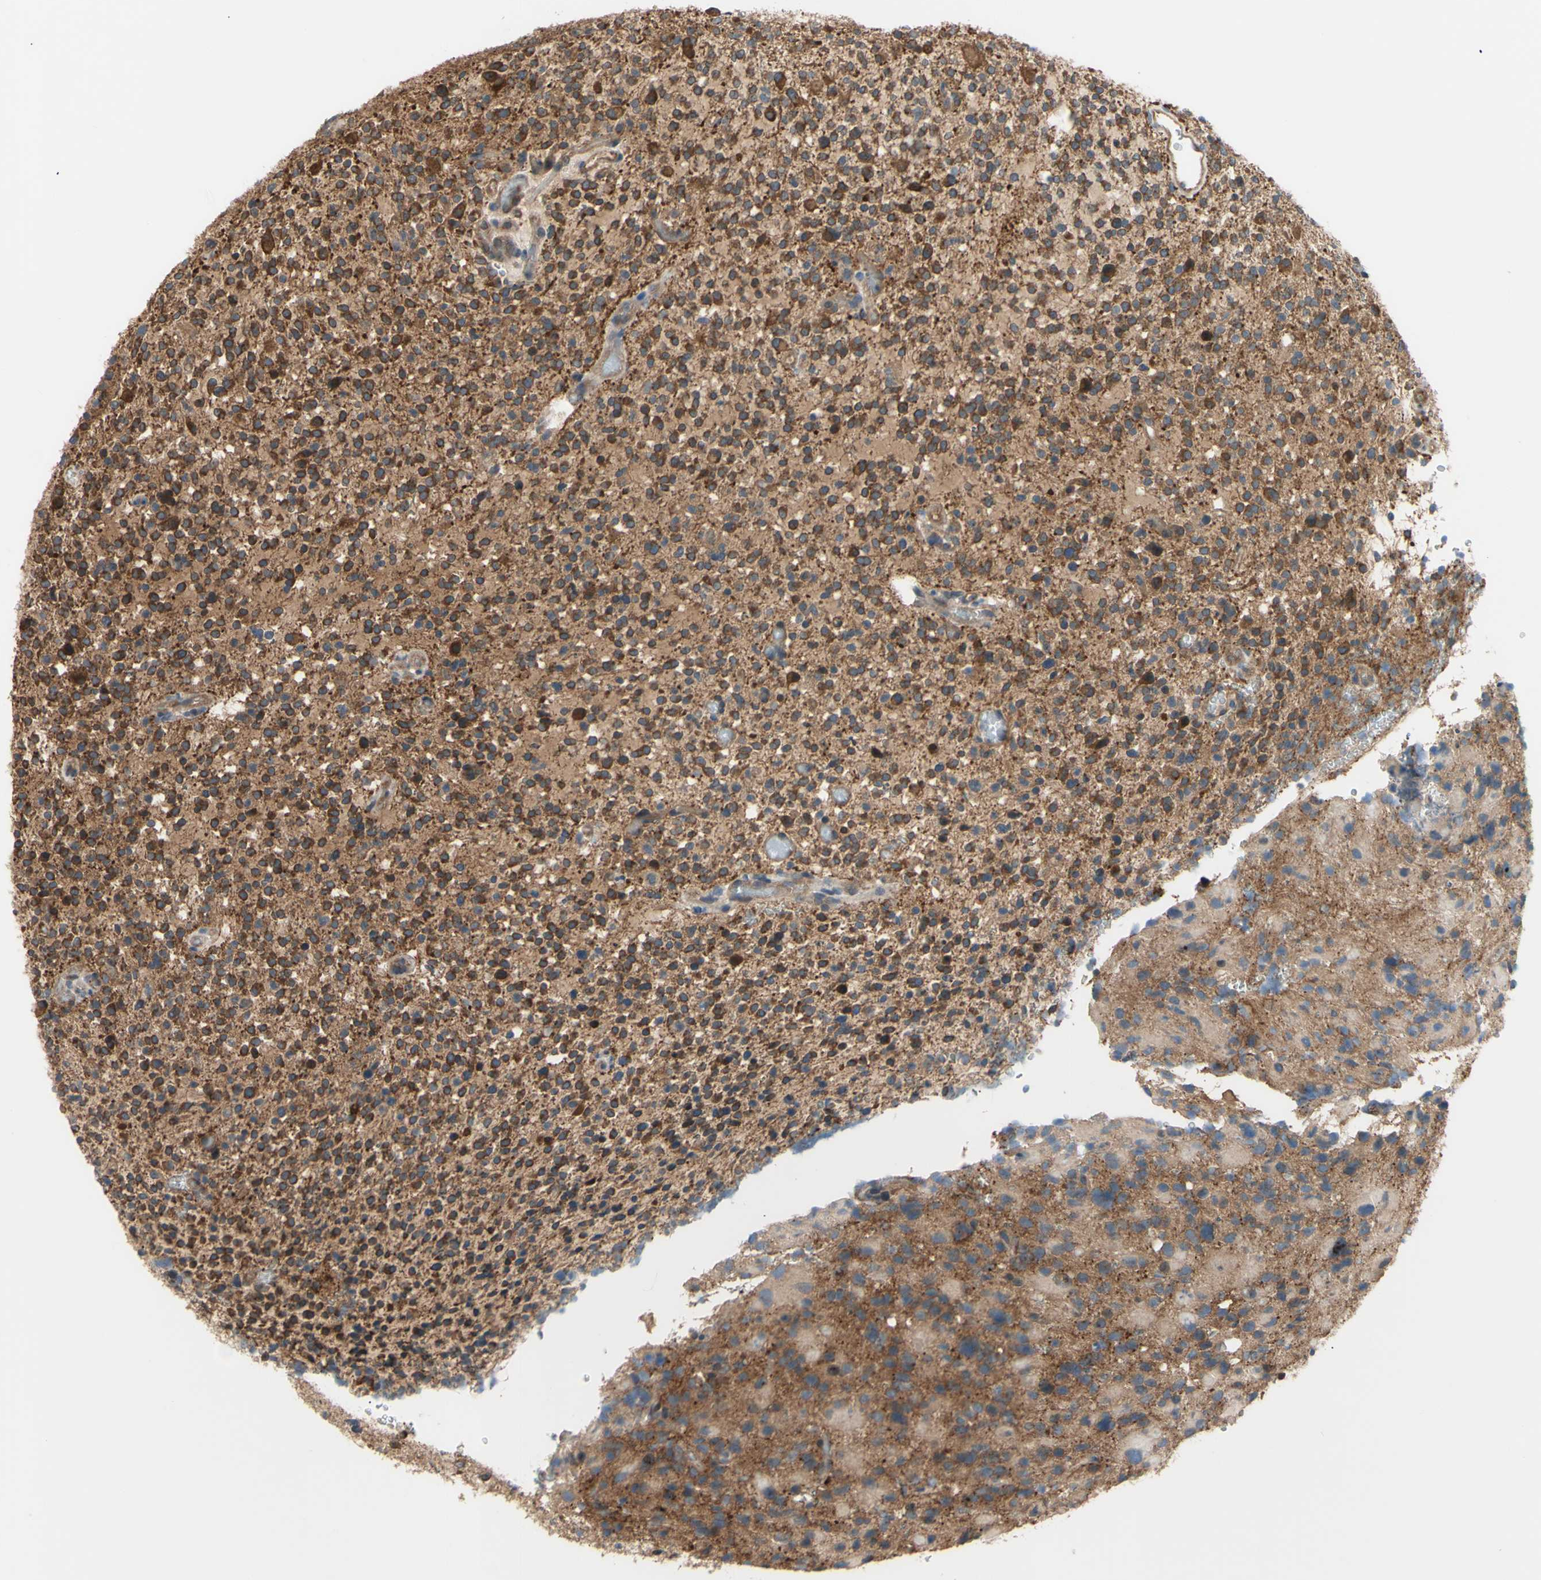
{"staining": {"intensity": "strong", "quantity": ">75%", "location": "cytoplasmic/membranous"}, "tissue": "glioma", "cell_type": "Tumor cells", "image_type": "cancer", "snomed": [{"axis": "morphology", "description": "Glioma, malignant, High grade"}, {"axis": "topography", "description": "Brain"}], "caption": "Immunohistochemistry (IHC) (DAB) staining of human glioma exhibits strong cytoplasmic/membranous protein positivity in about >75% of tumor cells. The staining was performed using DAB to visualize the protein expression in brown, while the nuclei were stained in blue with hematoxylin (Magnification: 20x).", "gene": "DYNLRB1", "patient": {"sex": "male", "age": 48}}